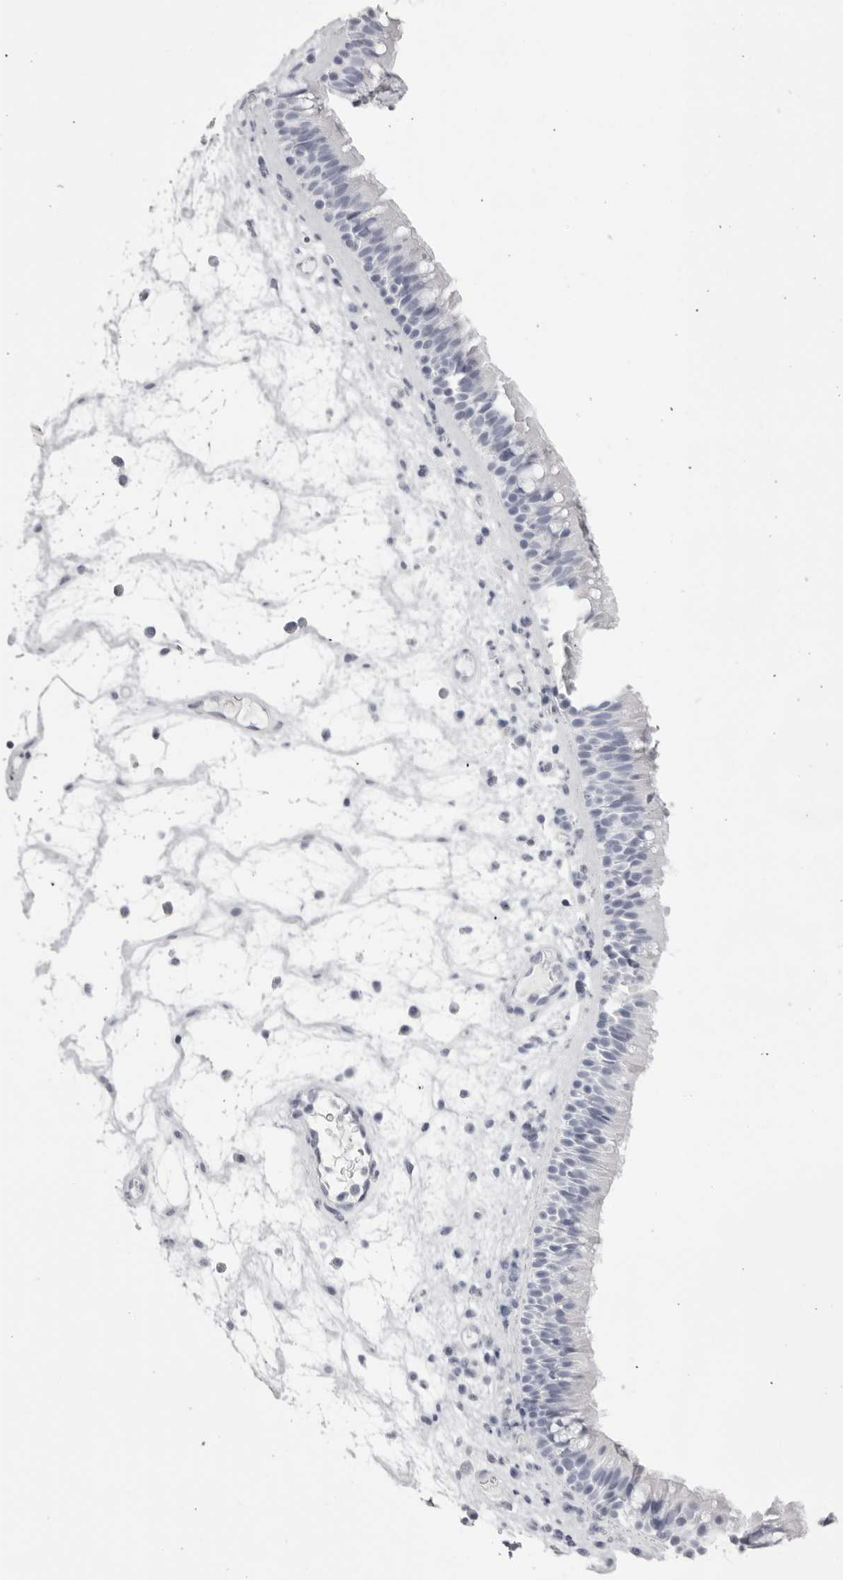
{"staining": {"intensity": "negative", "quantity": "none", "location": "none"}, "tissue": "nasopharynx", "cell_type": "Respiratory epithelial cells", "image_type": "normal", "snomed": [{"axis": "morphology", "description": "Normal tissue, NOS"}, {"axis": "morphology", "description": "Inflammation, NOS"}, {"axis": "morphology", "description": "Malignant melanoma, Metastatic site"}, {"axis": "topography", "description": "Nasopharynx"}], "caption": "This histopathology image is of benign nasopharynx stained with immunohistochemistry to label a protein in brown with the nuclei are counter-stained blue. There is no expression in respiratory epithelial cells.", "gene": "TMOD4", "patient": {"sex": "male", "age": 70}}